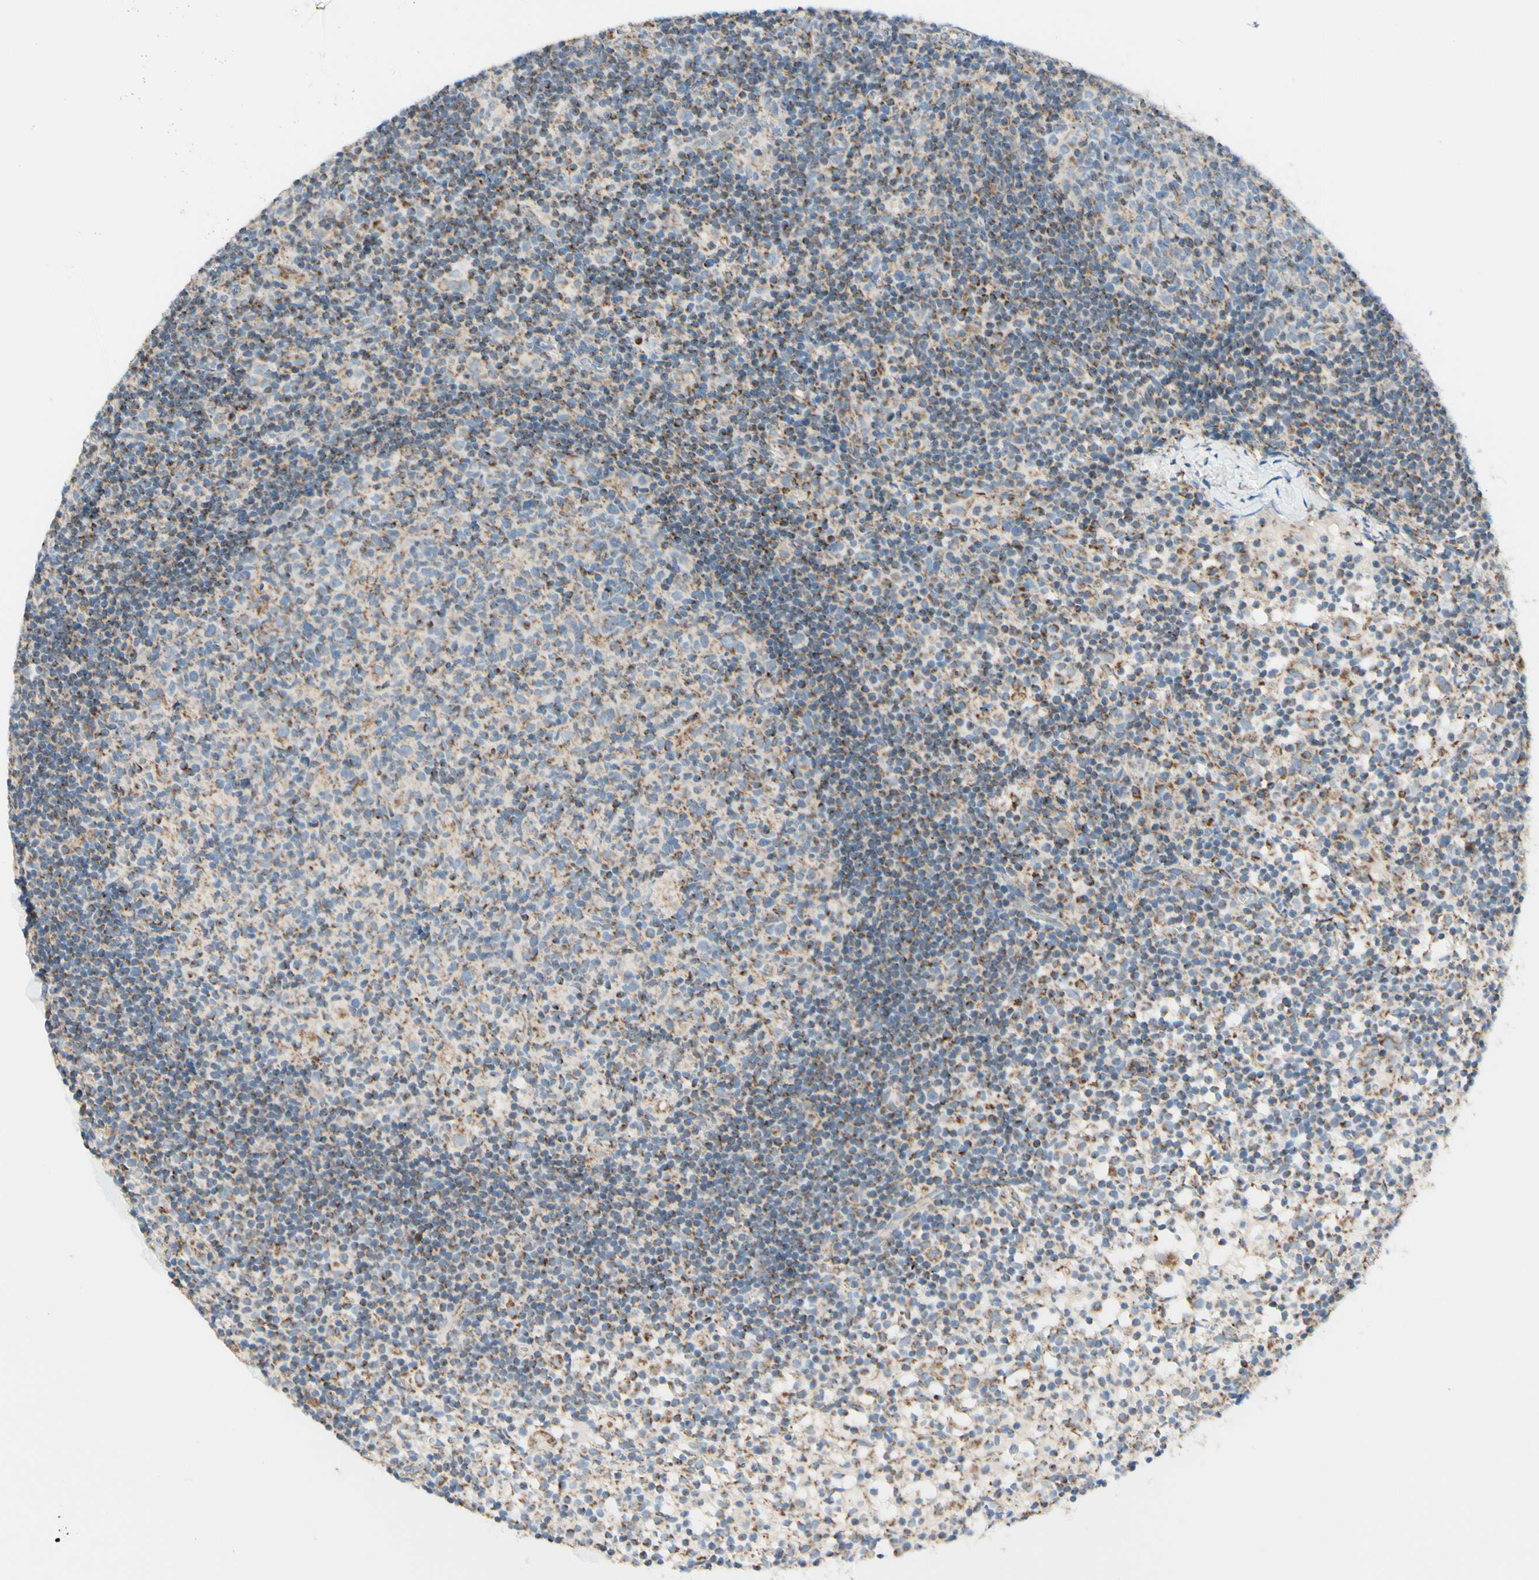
{"staining": {"intensity": "weak", "quantity": "25%-75%", "location": "cytoplasmic/membranous"}, "tissue": "lymph node", "cell_type": "Germinal center cells", "image_type": "normal", "snomed": [{"axis": "morphology", "description": "Normal tissue, NOS"}, {"axis": "morphology", "description": "Inflammation, NOS"}, {"axis": "topography", "description": "Lymph node"}], "caption": "High-power microscopy captured an immunohistochemistry (IHC) micrograph of benign lymph node, revealing weak cytoplasmic/membranous positivity in about 25%-75% of germinal center cells.", "gene": "ARMC10", "patient": {"sex": "male", "age": 55}}